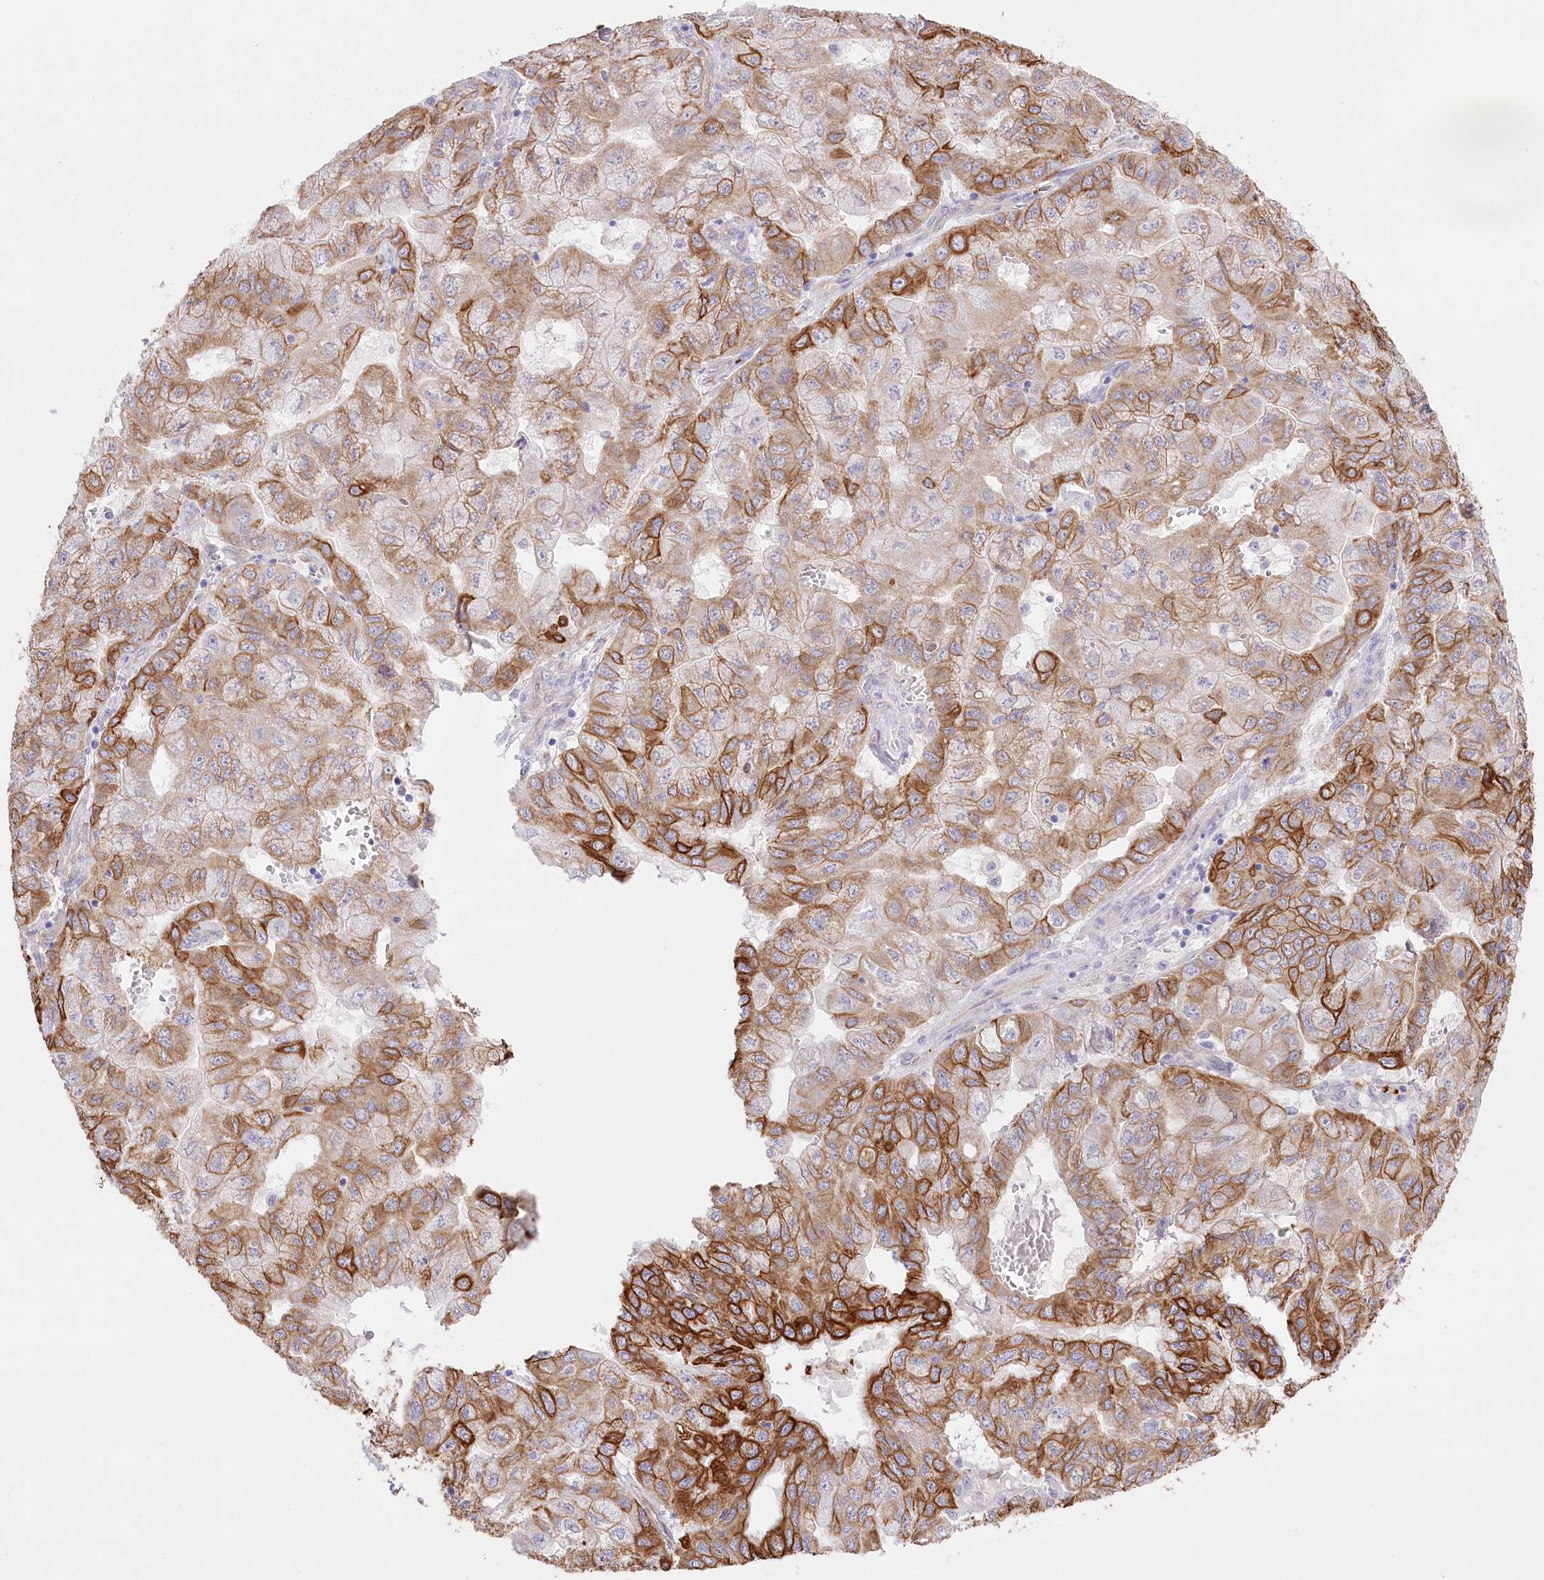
{"staining": {"intensity": "strong", "quantity": ">75%", "location": "cytoplasmic/membranous"}, "tissue": "pancreatic cancer", "cell_type": "Tumor cells", "image_type": "cancer", "snomed": [{"axis": "morphology", "description": "Adenocarcinoma, NOS"}, {"axis": "topography", "description": "Pancreas"}], "caption": "Immunohistochemistry micrograph of neoplastic tissue: human pancreatic adenocarcinoma stained using immunohistochemistry reveals high levels of strong protein expression localized specifically in the cytoplasmic/membranous of tumor cells, appearing as a cytoplasmic/membranous brown color.", "gene": "SLC39A10", "patient": {"sex": "male", "age": 51}}